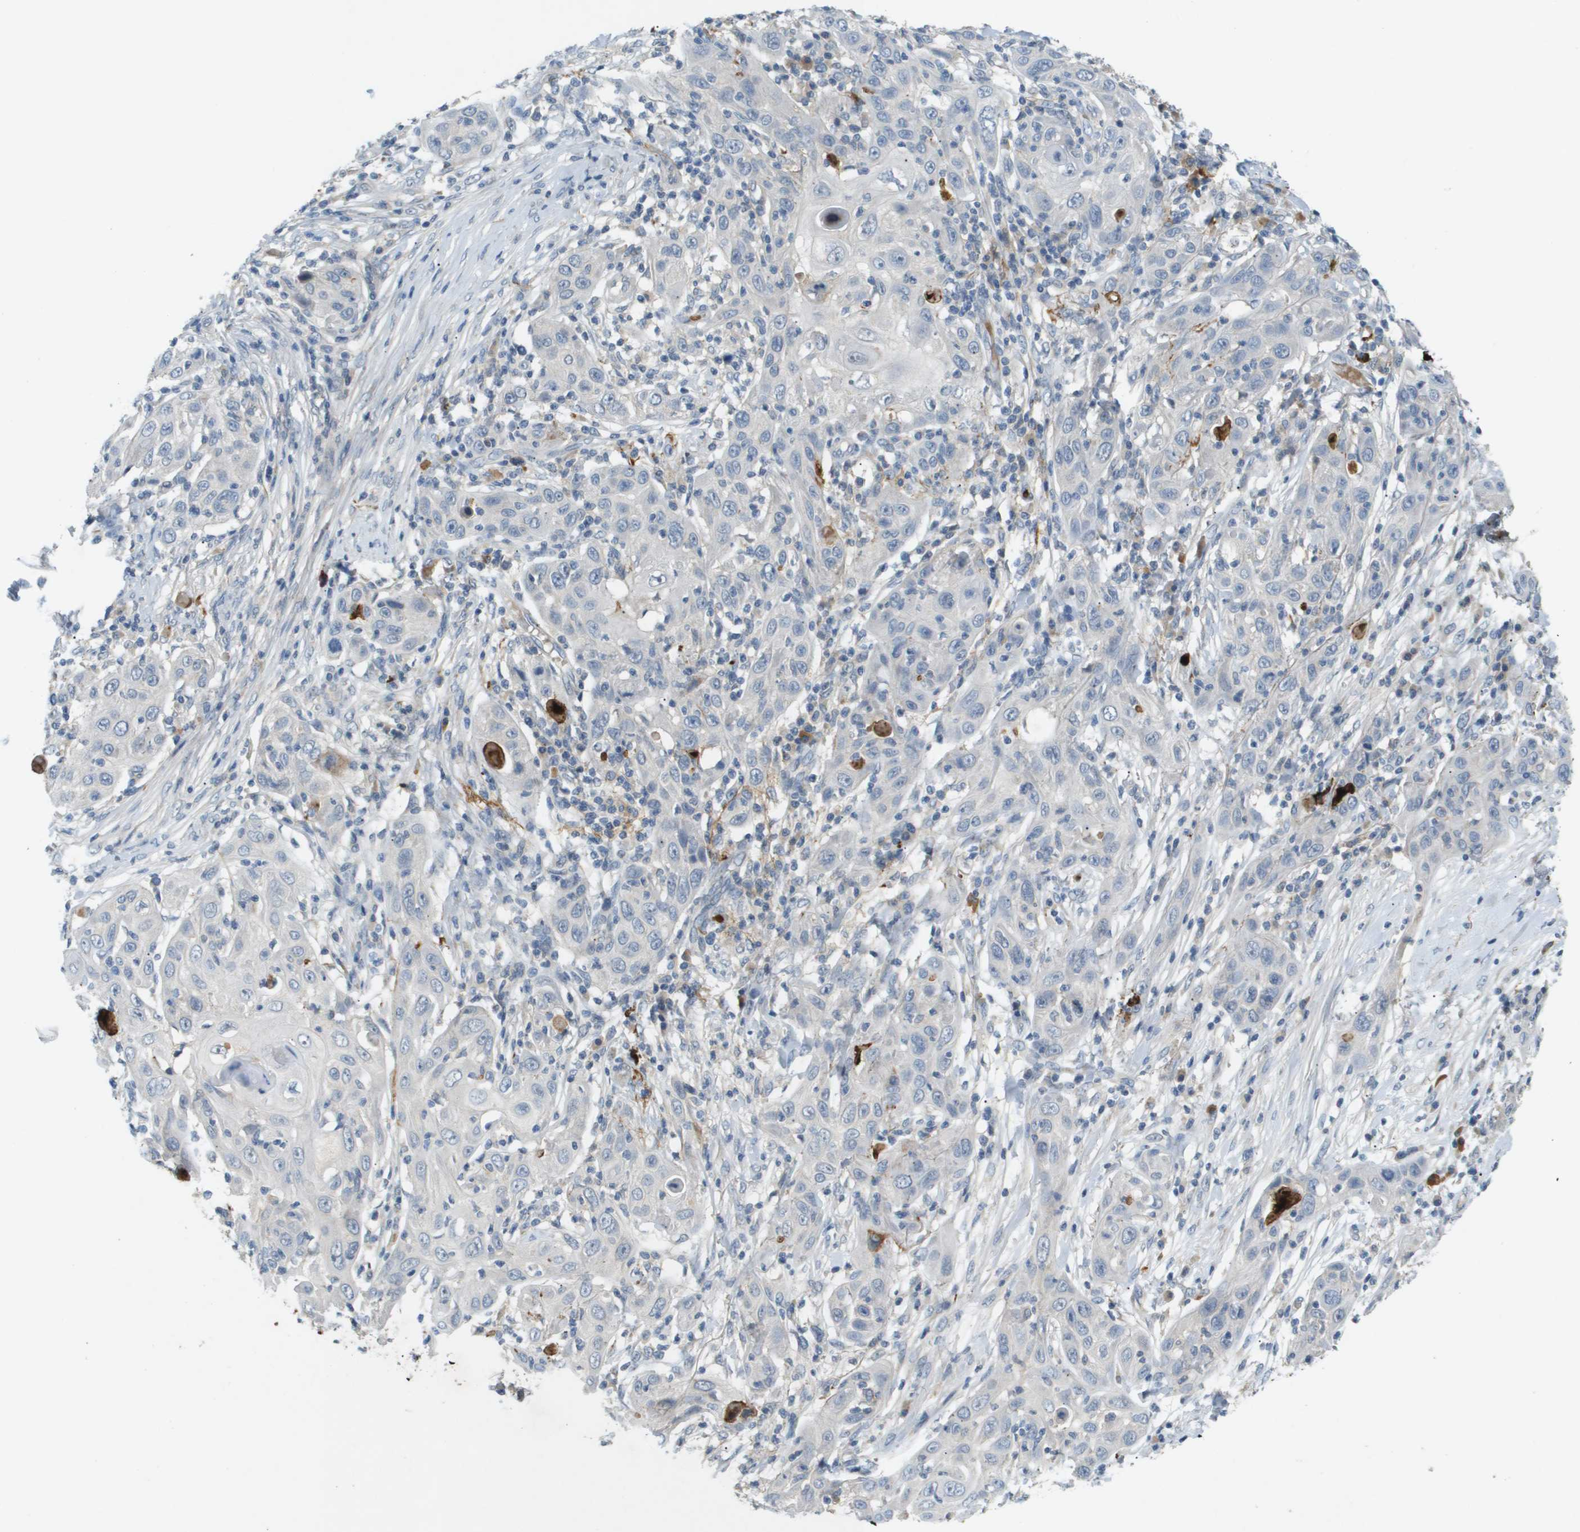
{"staining": {"intensity": "negative", "quantity": "none", "location": "none"}, "tissue": "skin cancer", "cell_type": "Tumor cells", "image_type": "cancer", "snomed": [{"axis": "morphology", "description": "Squamous cell carcinoma, NOS"}, {"axis": "topography", "description": "Skin"}], "caption": "This is a micrograph of IHC staining of skin cancer, which shows no positivity in tumor cells.", "gene": "VTN", "patient": {"sex": "female", "age": 88}}